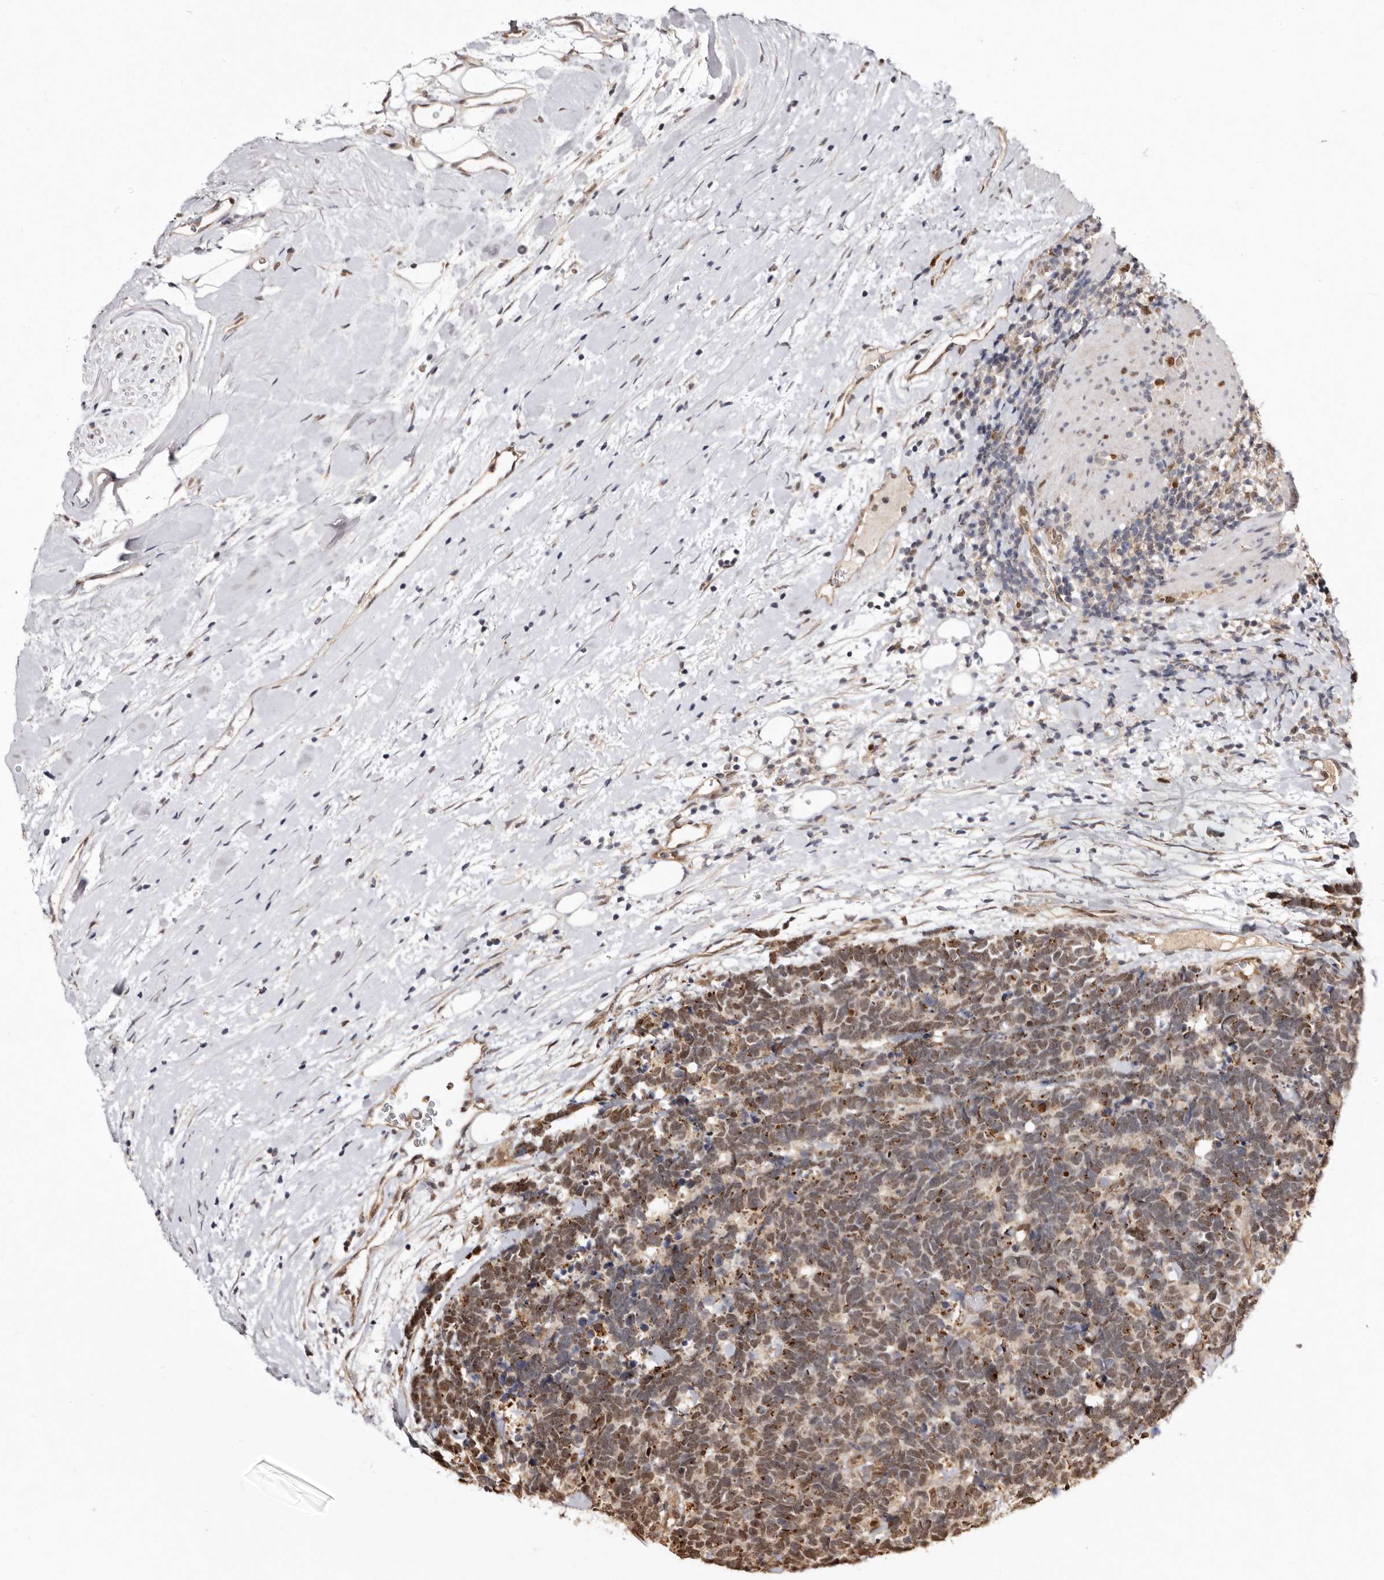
{"staining": {"intensity": "moderate", "quantity": ">75%", "location": "cytoplasmic/membranous,nuclear"}, "tissue": "carcinoid", "cell_type": "Tumor cells", "image_type": "cancer", "snomed": [{"axis": "morphology", "description": "Carcinoma, NOS"}, {"axis": "morphology", "description": "Carcinoid, malignant, NOS"}, {"axis": "topography", "description": "Urinary bladder"}], "caption": "Tumor cells demonstrate medium levels of moderate cytoplasmic/membranous and nuclear expression in about >75% of cells in carcinoma.", "gene": "NOTCH1", "patient": {"sex": "male", "age": 57}}